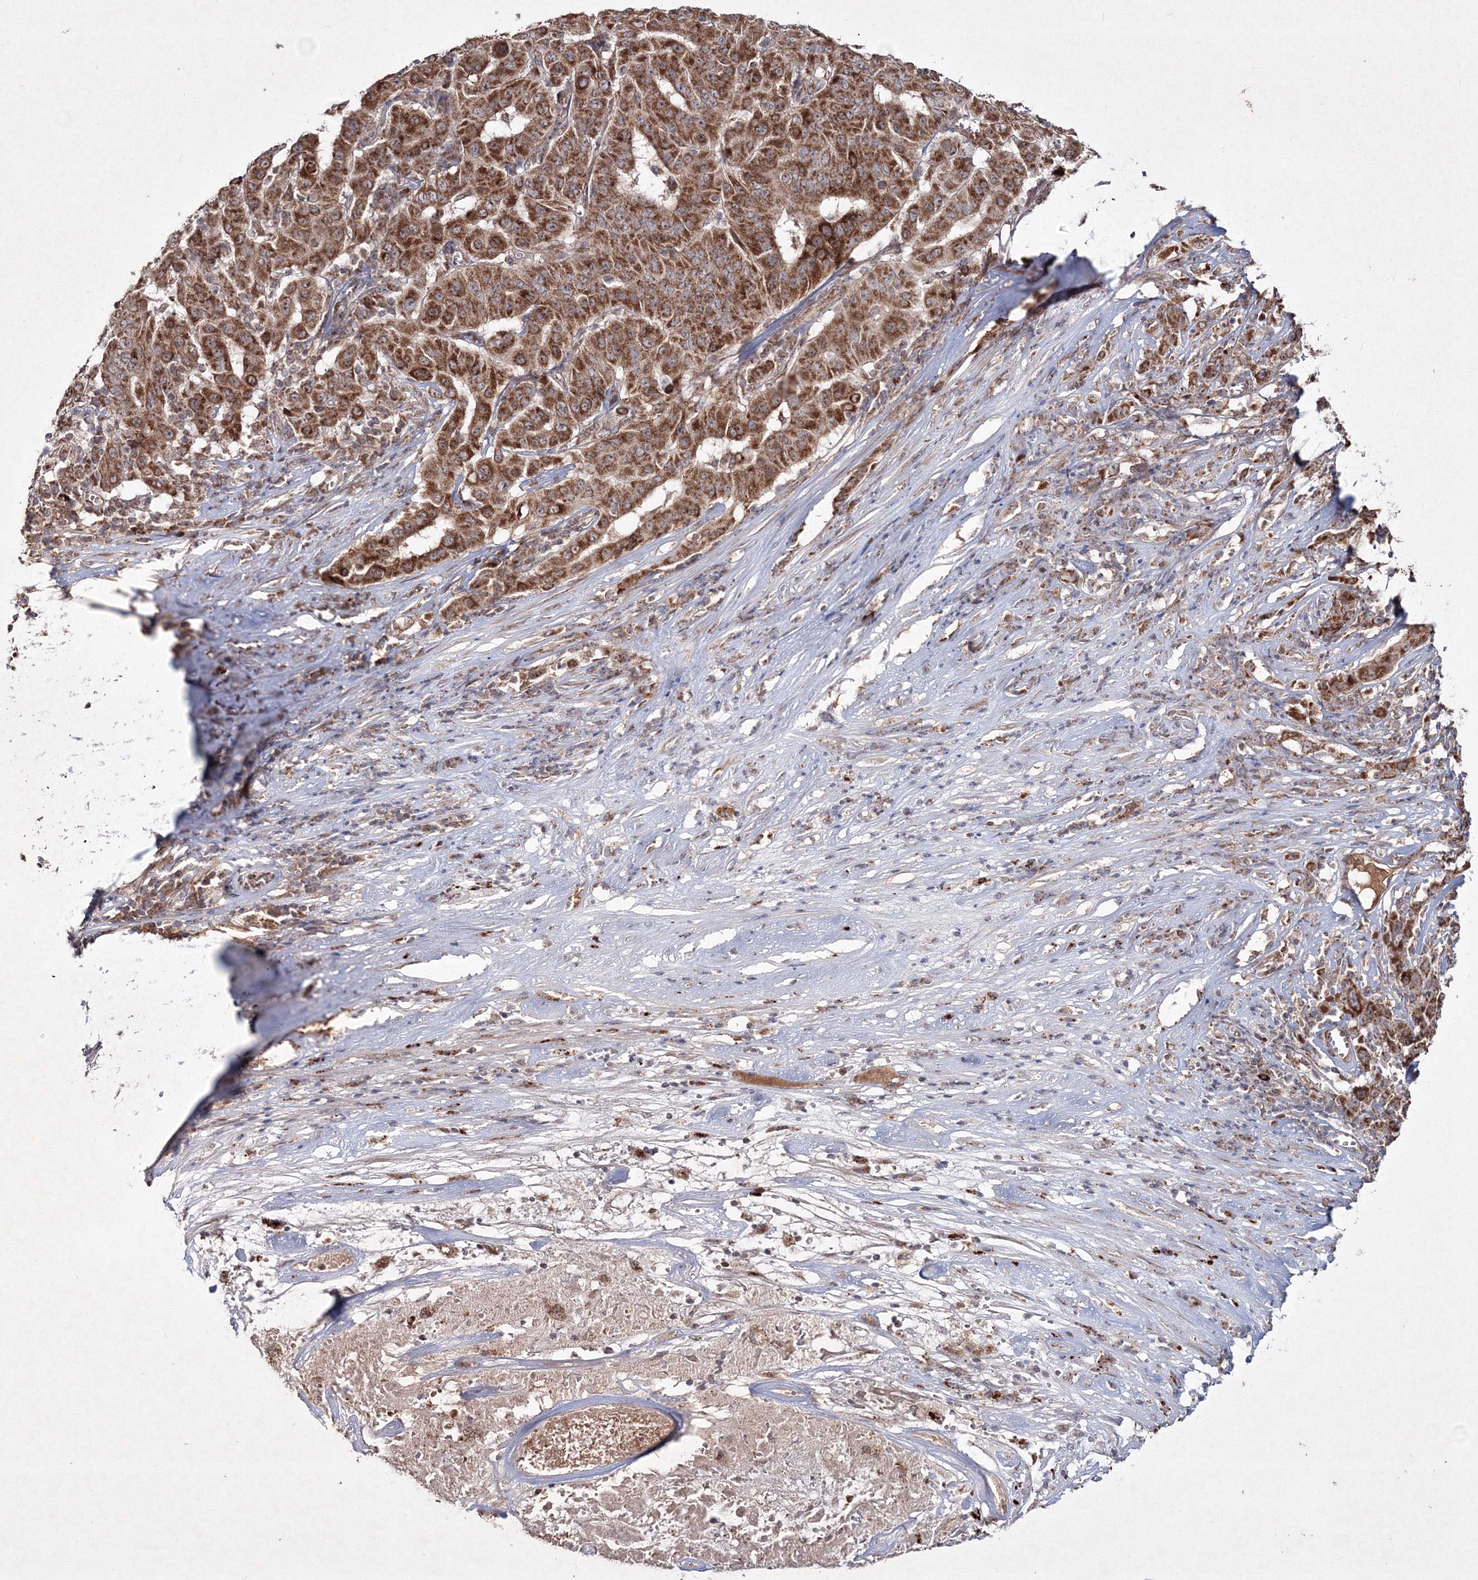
{"staining": {"intensity": "strong", "quantity": ">75%", "location": "cytoplasmic/membranous"}, "tissue": "pancreatic cancer", "cell_type": "Tumor cells", "image_type": "cancer", "snomed": [{"axis": "morphology", "description": "Adenocarcinoma, NOS"}, {"axis": "topography", "description": "Pancreas"}], "caption": "Immunohistochemistry (IHC) staining of pancreatic adenocarcinoma, which reveals high levels of strong cytoplasmic/membranous staining in about >75% of tumor cells indicating strong cytoplasmic/membranous protein positivity. The staining was performed using DAB (brown) for protein detection and nuclei were counterstained in hematoxylin (blue).", "gene": "PEX13", "patient": {"sex": "male", "age": 63}}